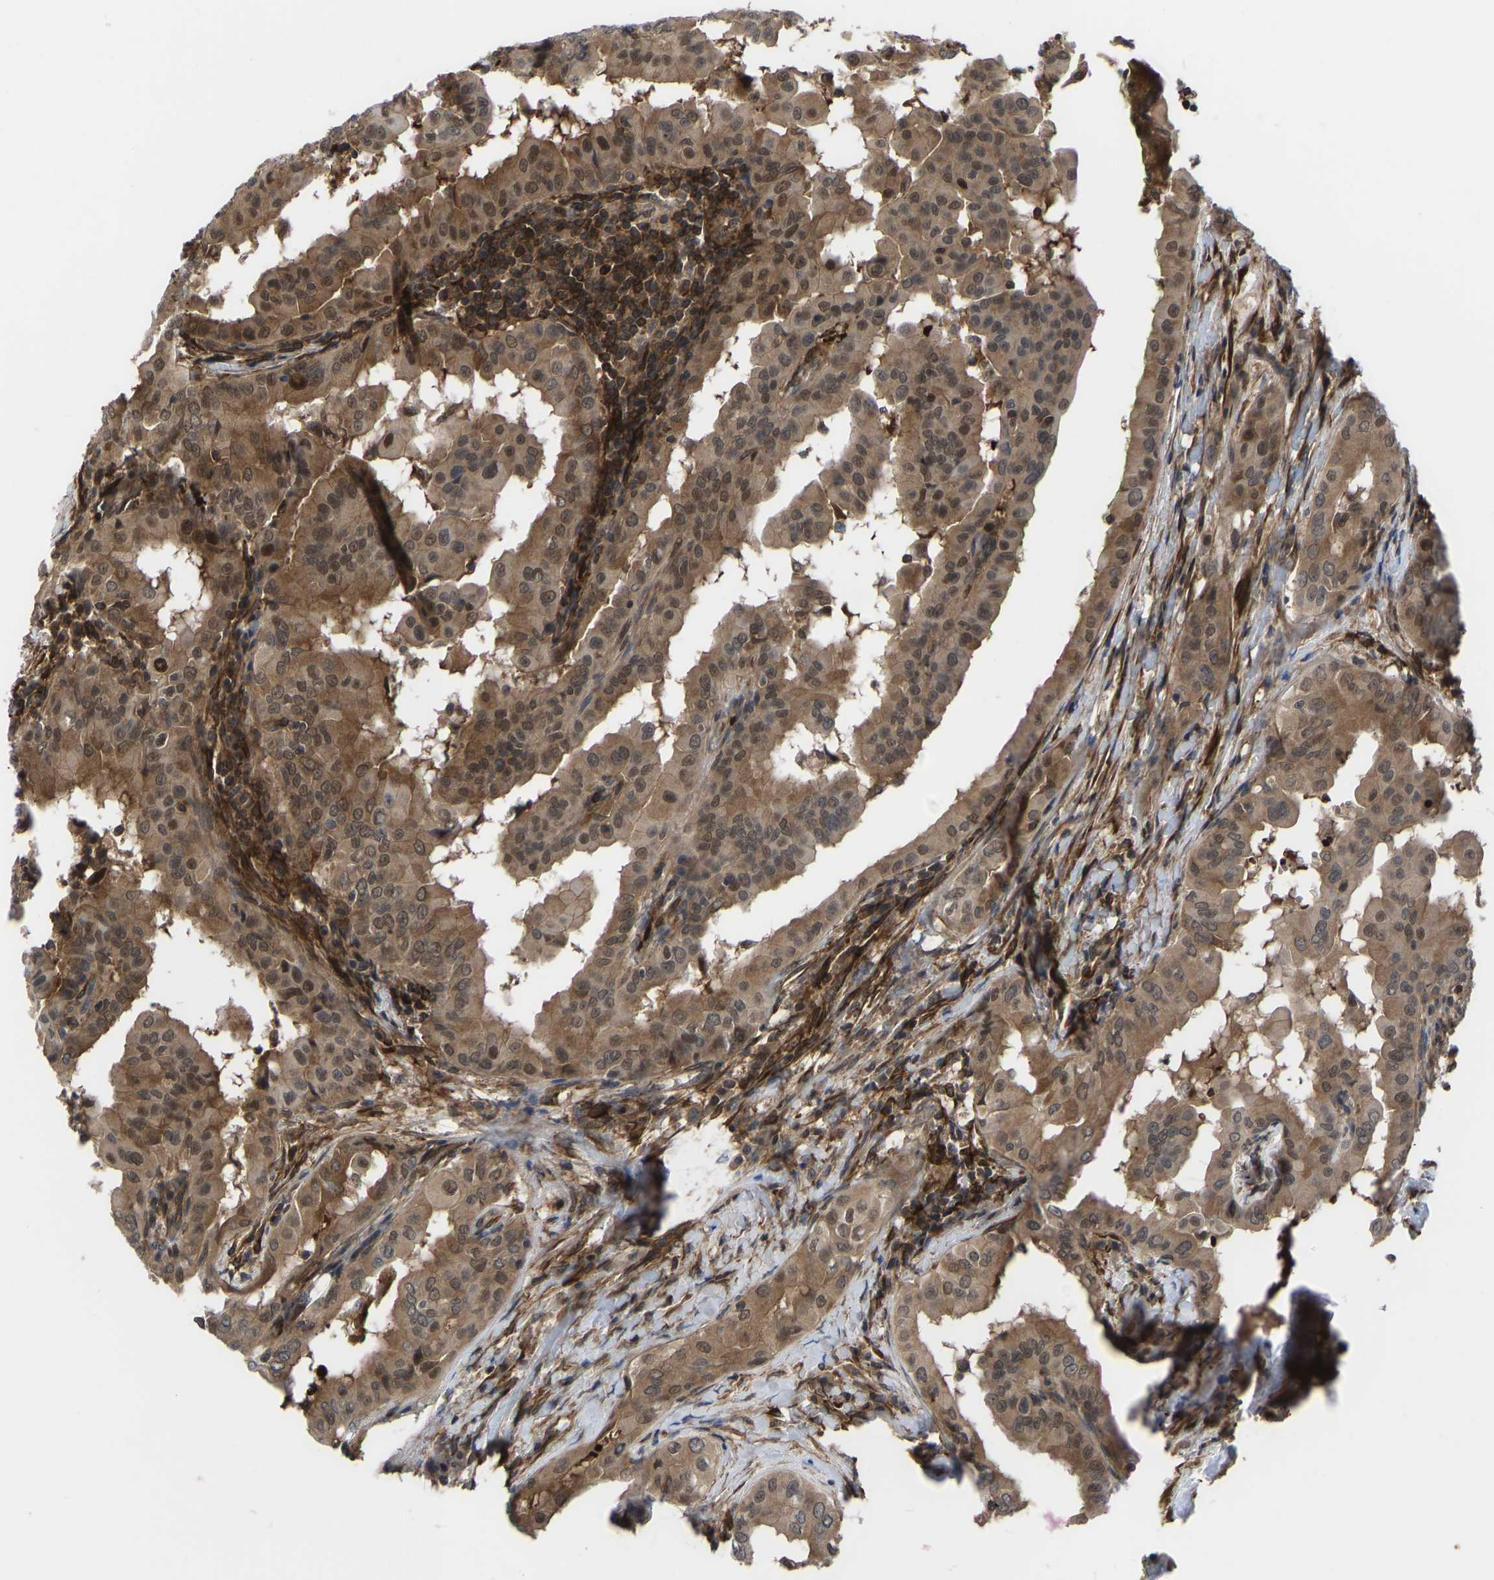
{"staining": {"intensity": "moderate", "quantity": ">75%", "location": "cytoplasmic/membranous,nuclear"}, "tissue": "thyroid cancer", "cell_type": "Tumor cells", "image_type": "cancer", "snomed": [{"axis": "morphology", "description": "Papillary adenocarcinoma, NOS"}, {"axis": "topography", "description": "Thyroid gland"}], "caption": "The immunohistochemical stain labels moderate cytoplasmic/membranous and nuclear expression in tumor cells of papillary adenocarcinoma (thyroid) tissue.", "gene": "CYP7B1", "patient": {"sex": "male", "age": 33}}